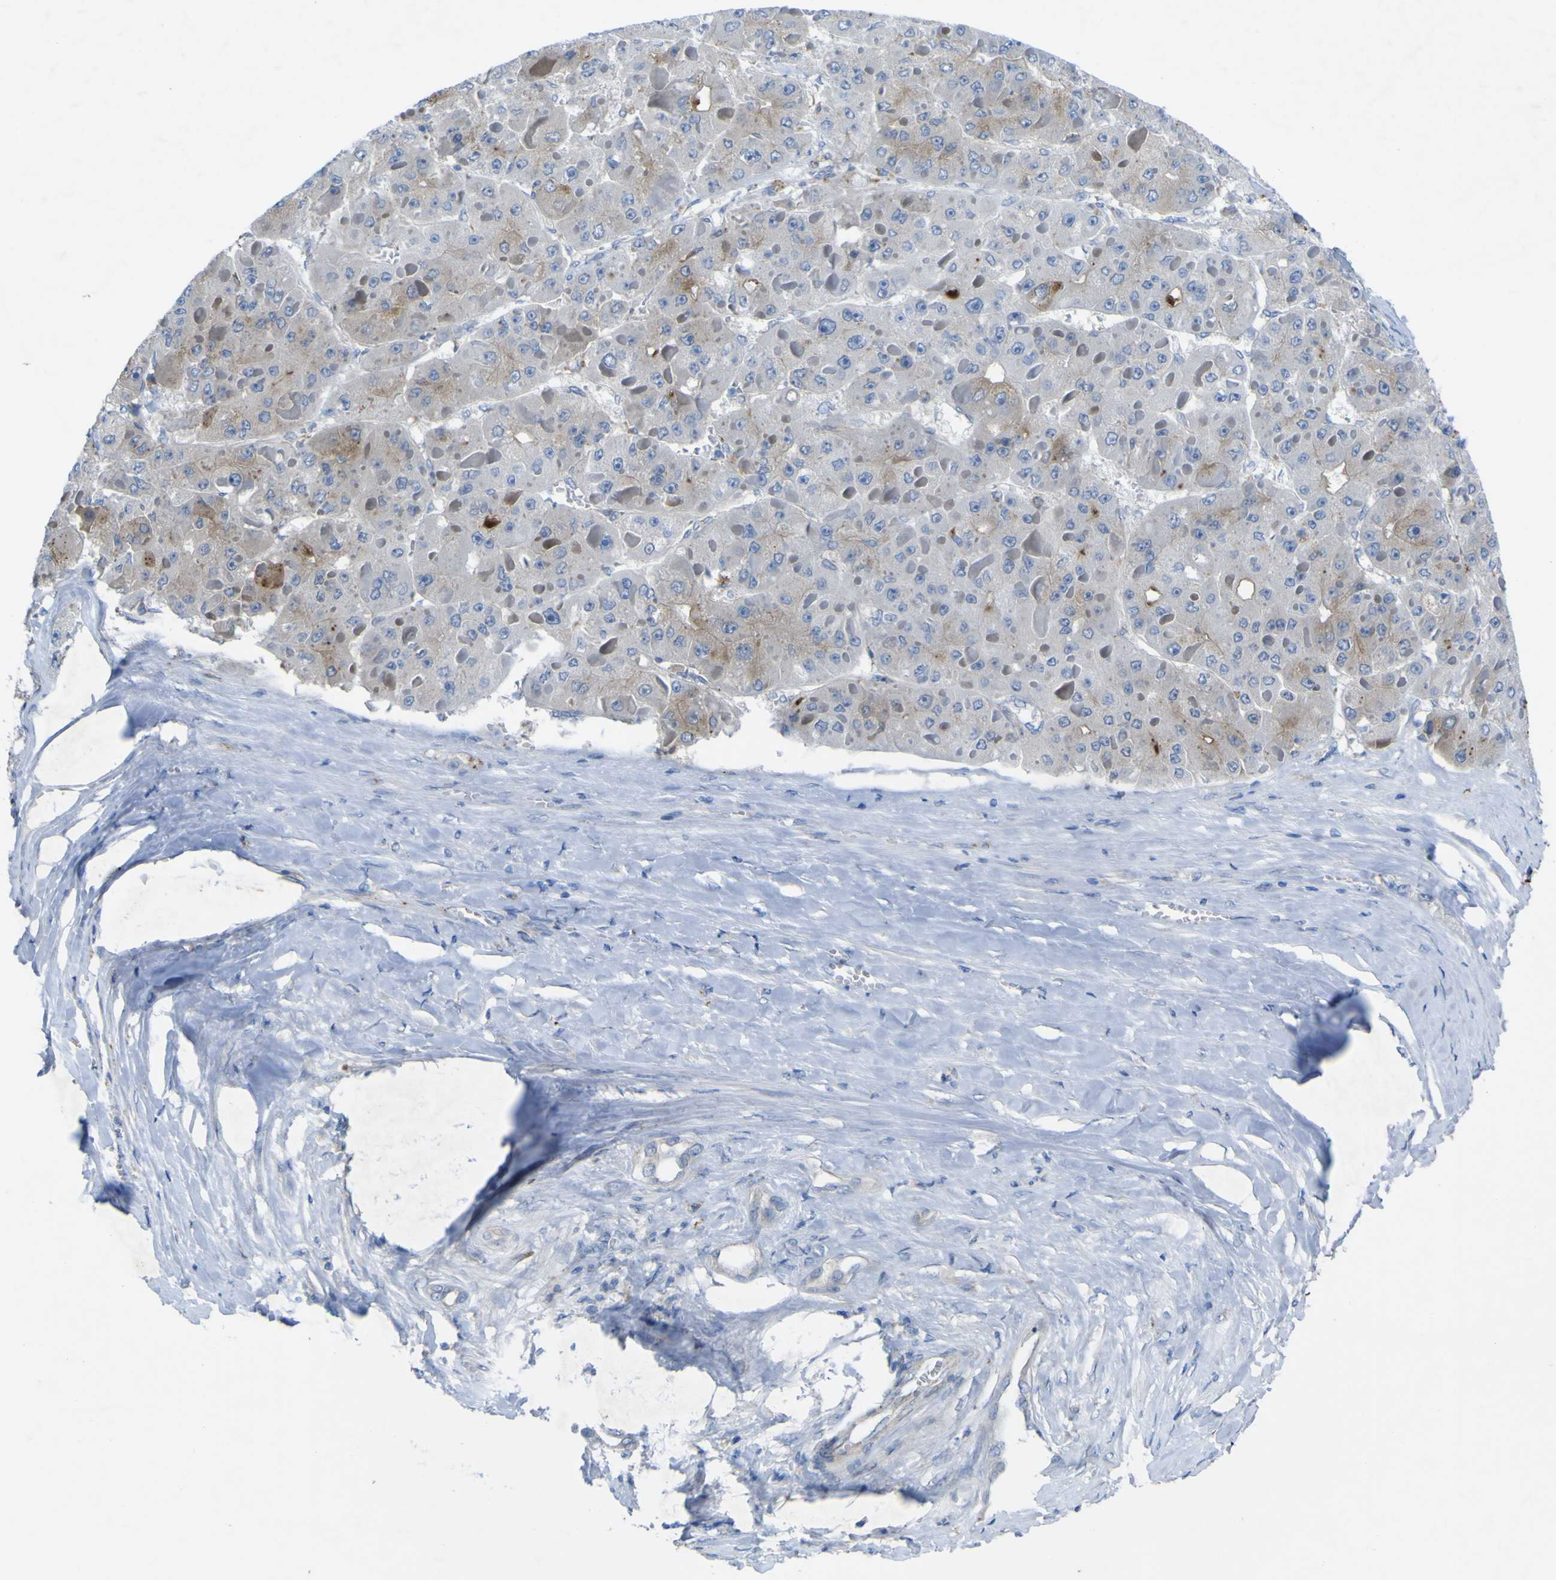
{"staining": {"intensity": "weak", "quantity": "<25%", "location": "cytoplasmic/membranous"}, "tissue": "liver cancer", "cell_type": "Tumor cells", "image_type": "cancer", "snomed": [{"axis": "morphology", "description": "Carcinoma, Hepatocellular, NOS"}, {"axis": "topography", "description": "Liver"}], "caption": "Tumor cells show no significant positivity in liver hepatocellular carcinoma. (Stains: DAB (3,3'-diaminobenzidine) IHC with hematoxylin counter stain, Microscopy: brightfield microscopy at high magnification).", "gene": "CST3", "patient": {"sex": "female", "age": 73}}